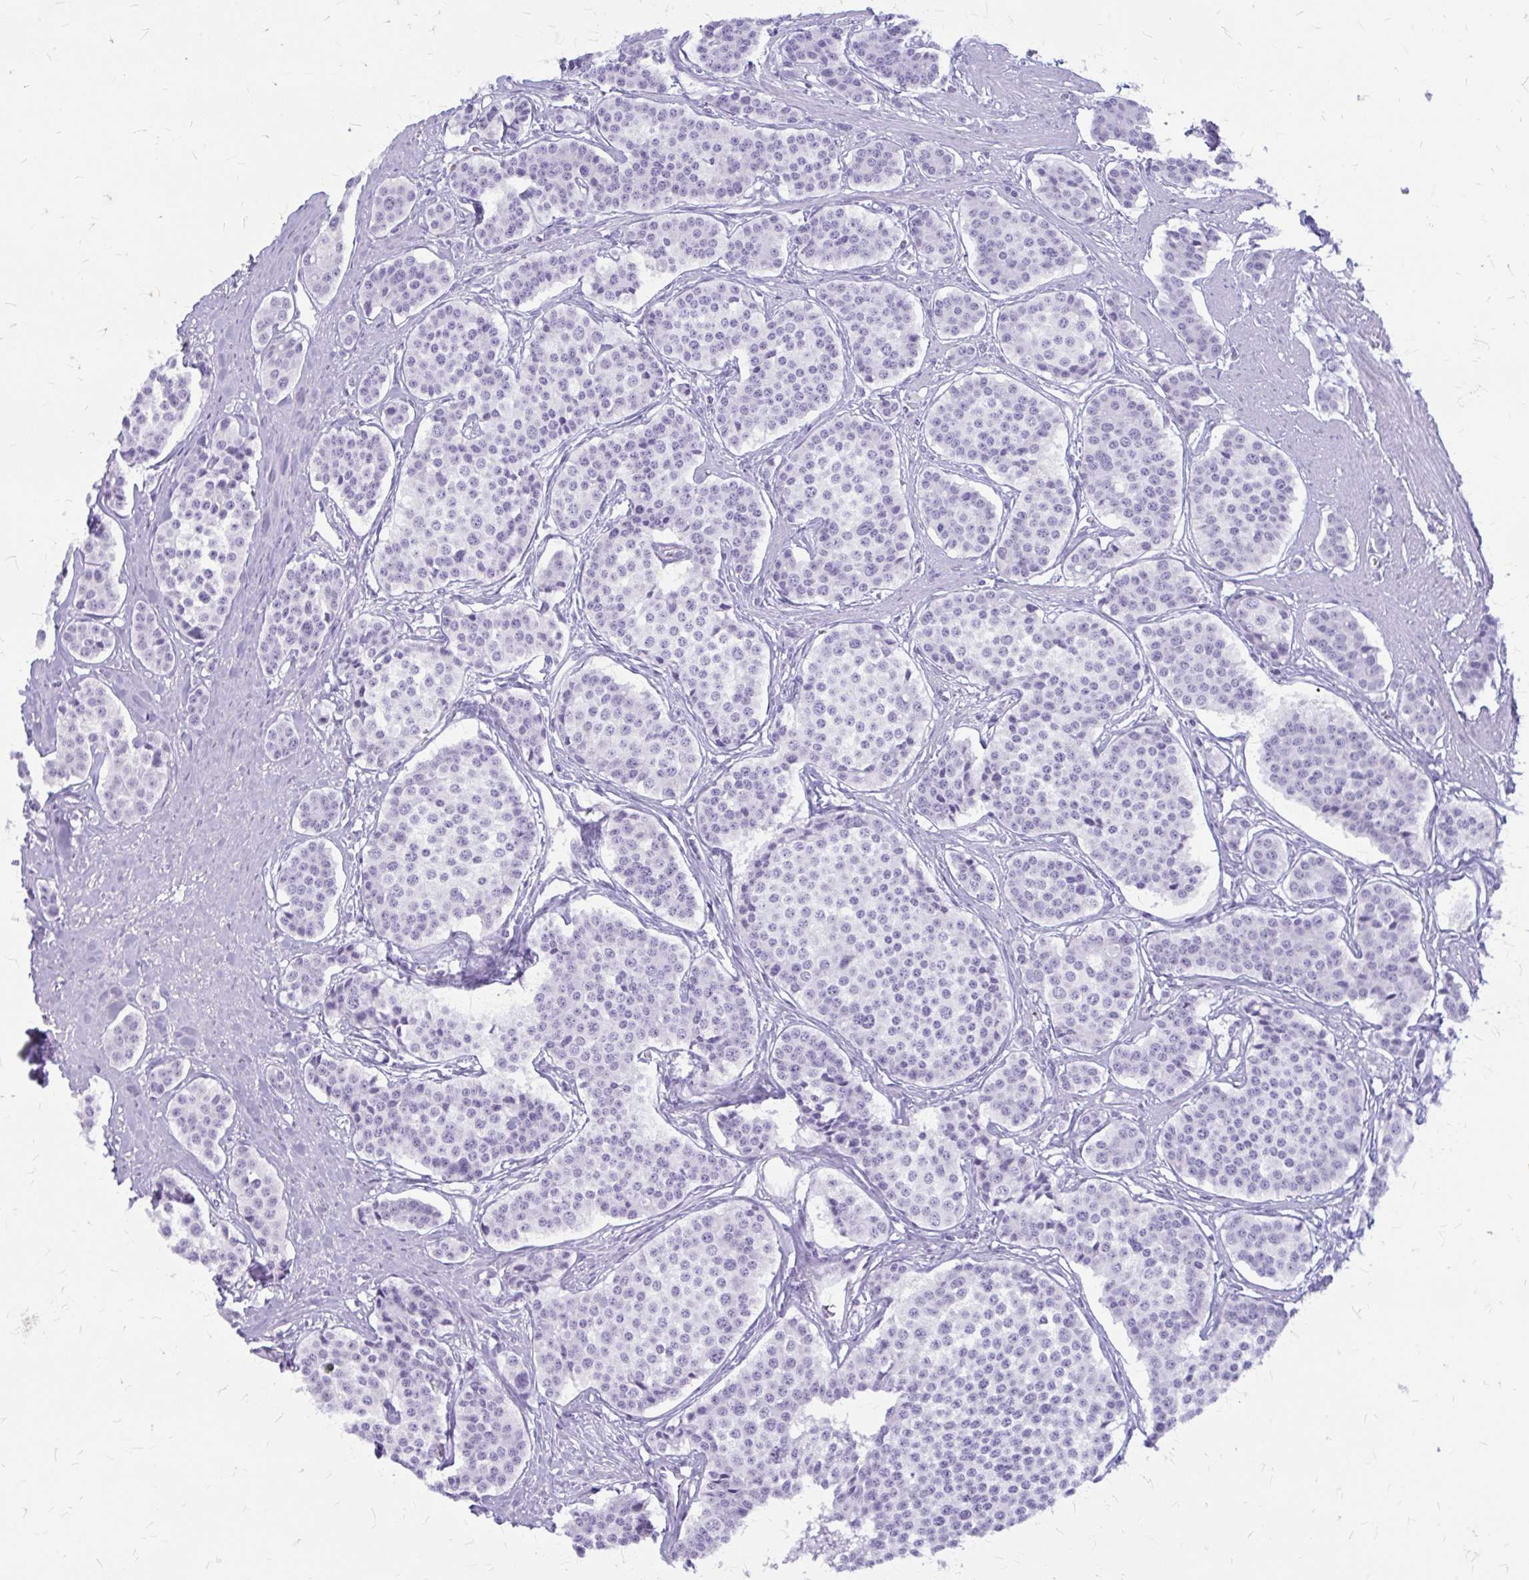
{"staining": {"intensity": "negative", "quantity": "none", "location": "none"}, "tissue": "carcinoid", "cell_type": "Tumor cells", "image_type": "cancer", "snomed": [{"axis": "morphology", "description": "Carcinoid, malignant, NOS"}, {"axis": "topography", "description": "Small intestine"}], "caption": "Immunohistochemical staining of human carcinoid reveals no significant expression in tumor cells. (Stains: DAB immunohistochemistry (IHC) with hematoxylin counter stain, Microscopy: brightfield microscopy at high magnification).", "gene": "KLHDC7A", "patient": {"sex": "male", "age": 60}}